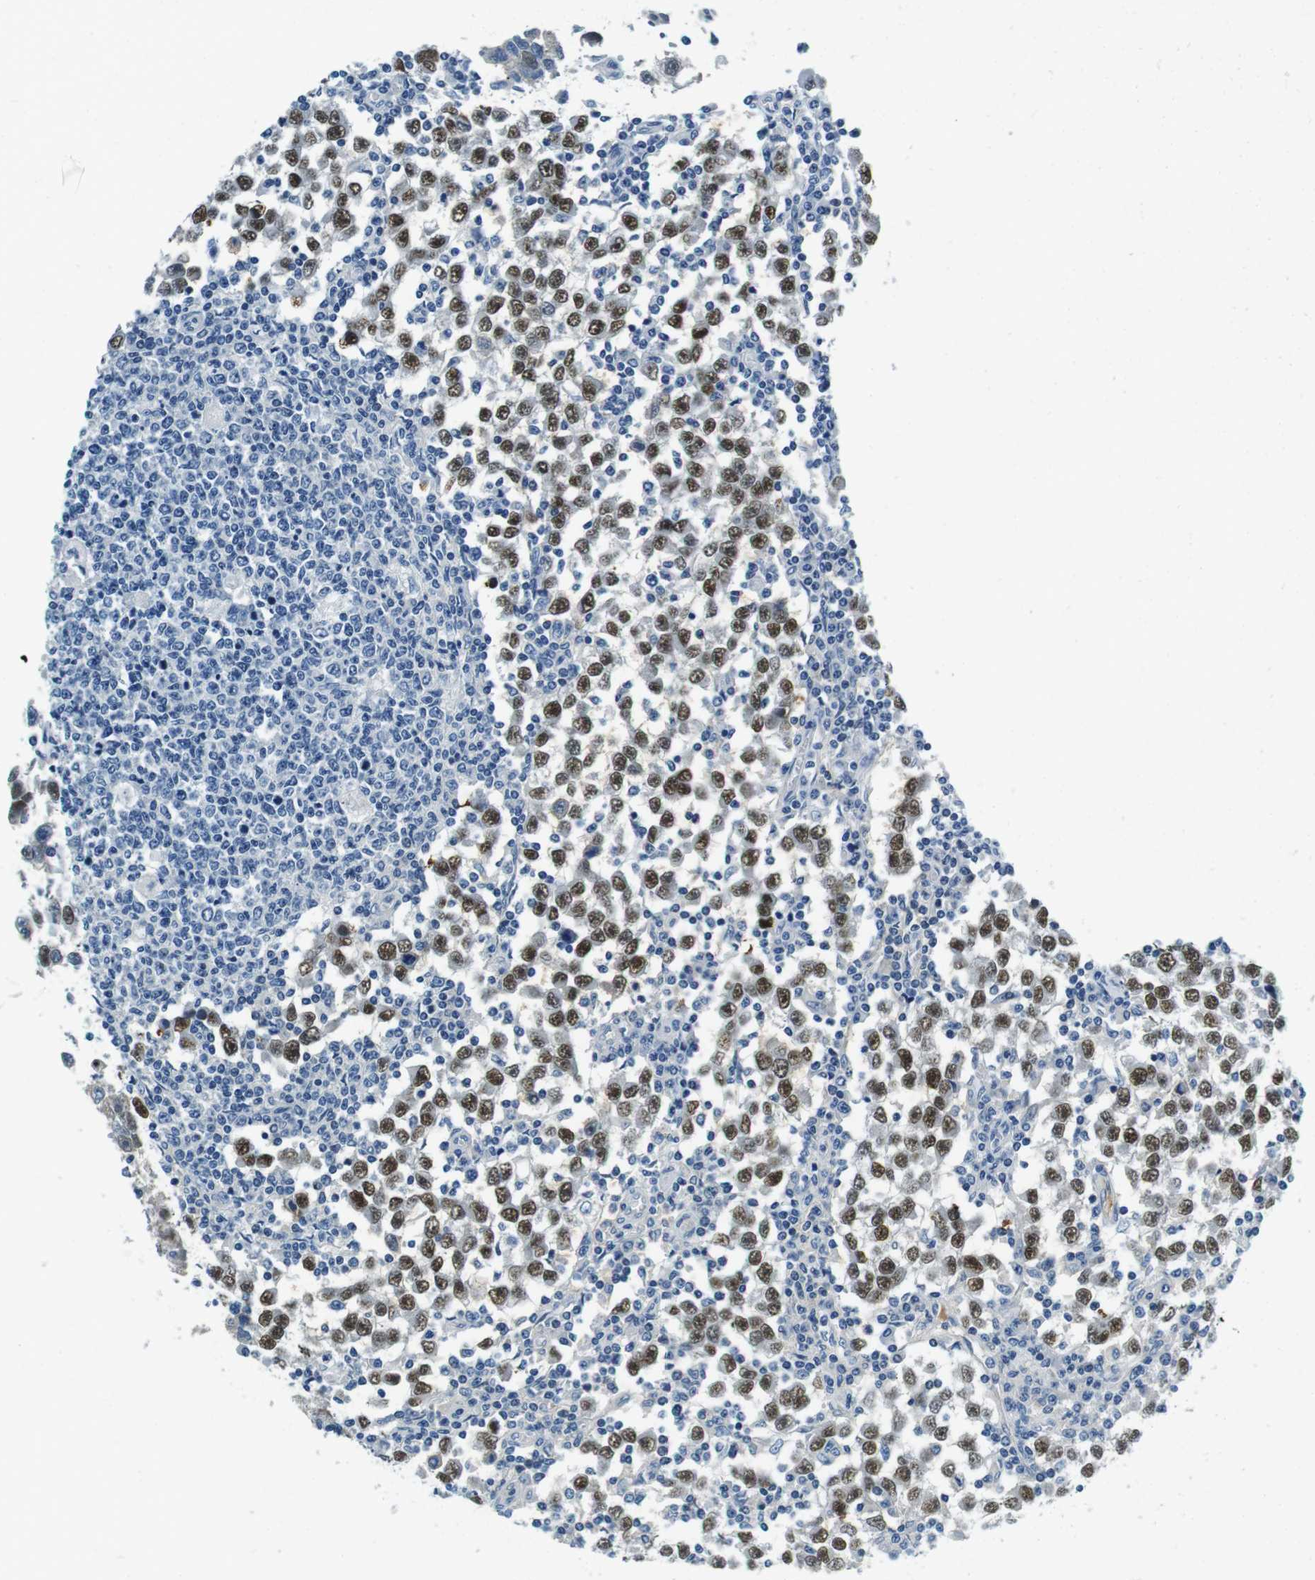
{"staining": {"intensity": "strong", "quantity": ">75%", "location": "nuclear"}, "tissue": "testis cancer", "cell_type": "Tumor cells", "image_type": "cancer", "snomed": [{"axis": "morphology", "description": "Seminoma, NOS"}, {"axis": "topography", "description": "Testis"}], "caption": "This is a photomicrograph of immunohistochemistry staining of seminoma (testis), which shows strong staining in the nuclear of tumor cells.", "gene": "KCNJ5", "patient": {"sex": "male", "age": 65}}